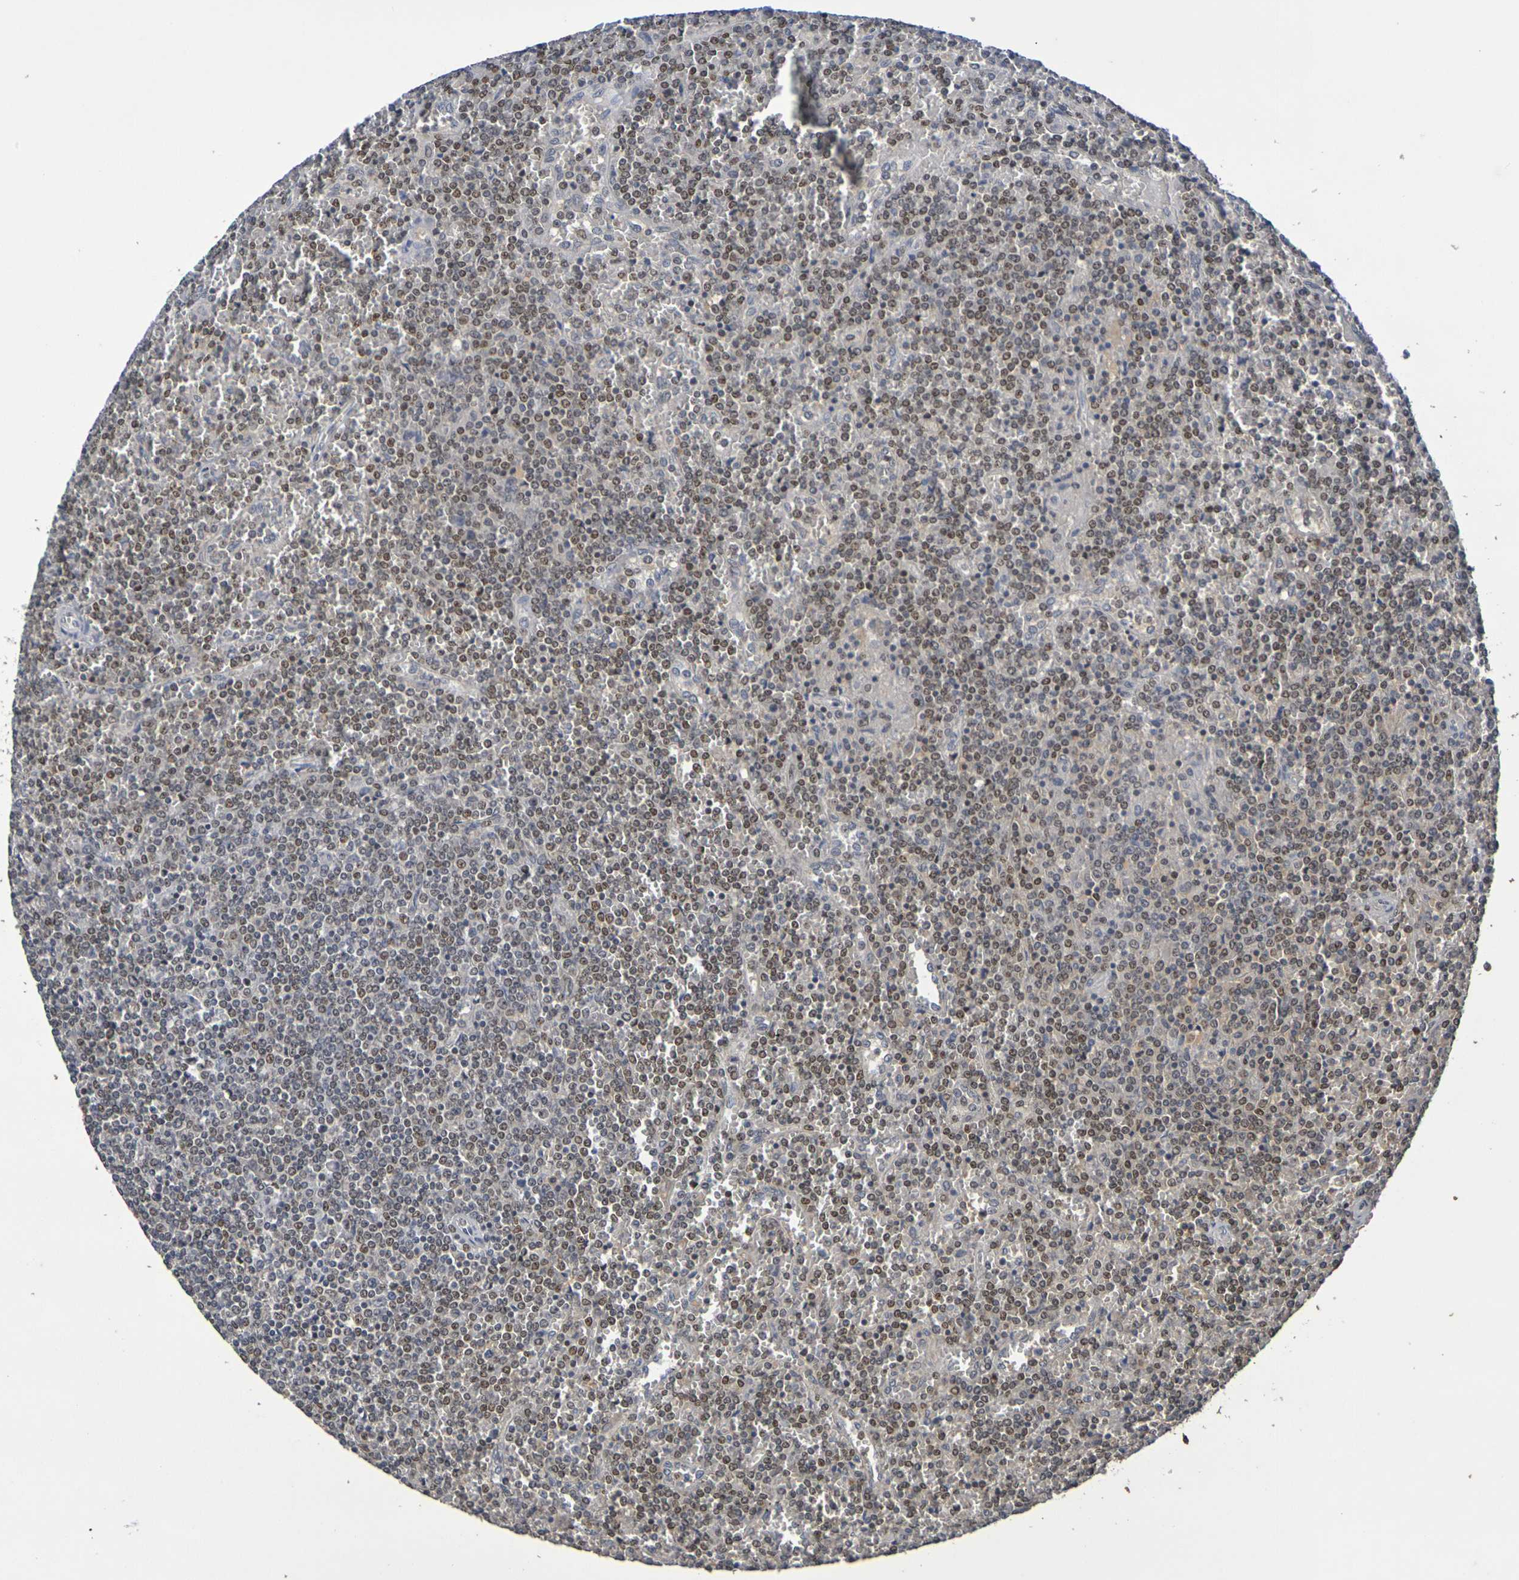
{"staining": {"intensity": "moderate", "quantity": ">75%", "location": "nuclear"}, "tissue": "lymphoma", "cell_type": "Tumor cells", "image_type": "cancer", "snomed": [{"axis": "morphology", "description": "Malignant lymphoma, non-Hodgkin's type, Low grade"}, {"axis": "topography", "description": "Spleen"}], "caption": "Immunohistochemistry (IHC) (DAB (3,3'-diaminobenzidine)) staining of lymphoma shows moderate nuclear protein expression in approximately >75% of tumor cells.", "gene": "TERF2", "patient": {"sex": "female", "age": 19}}